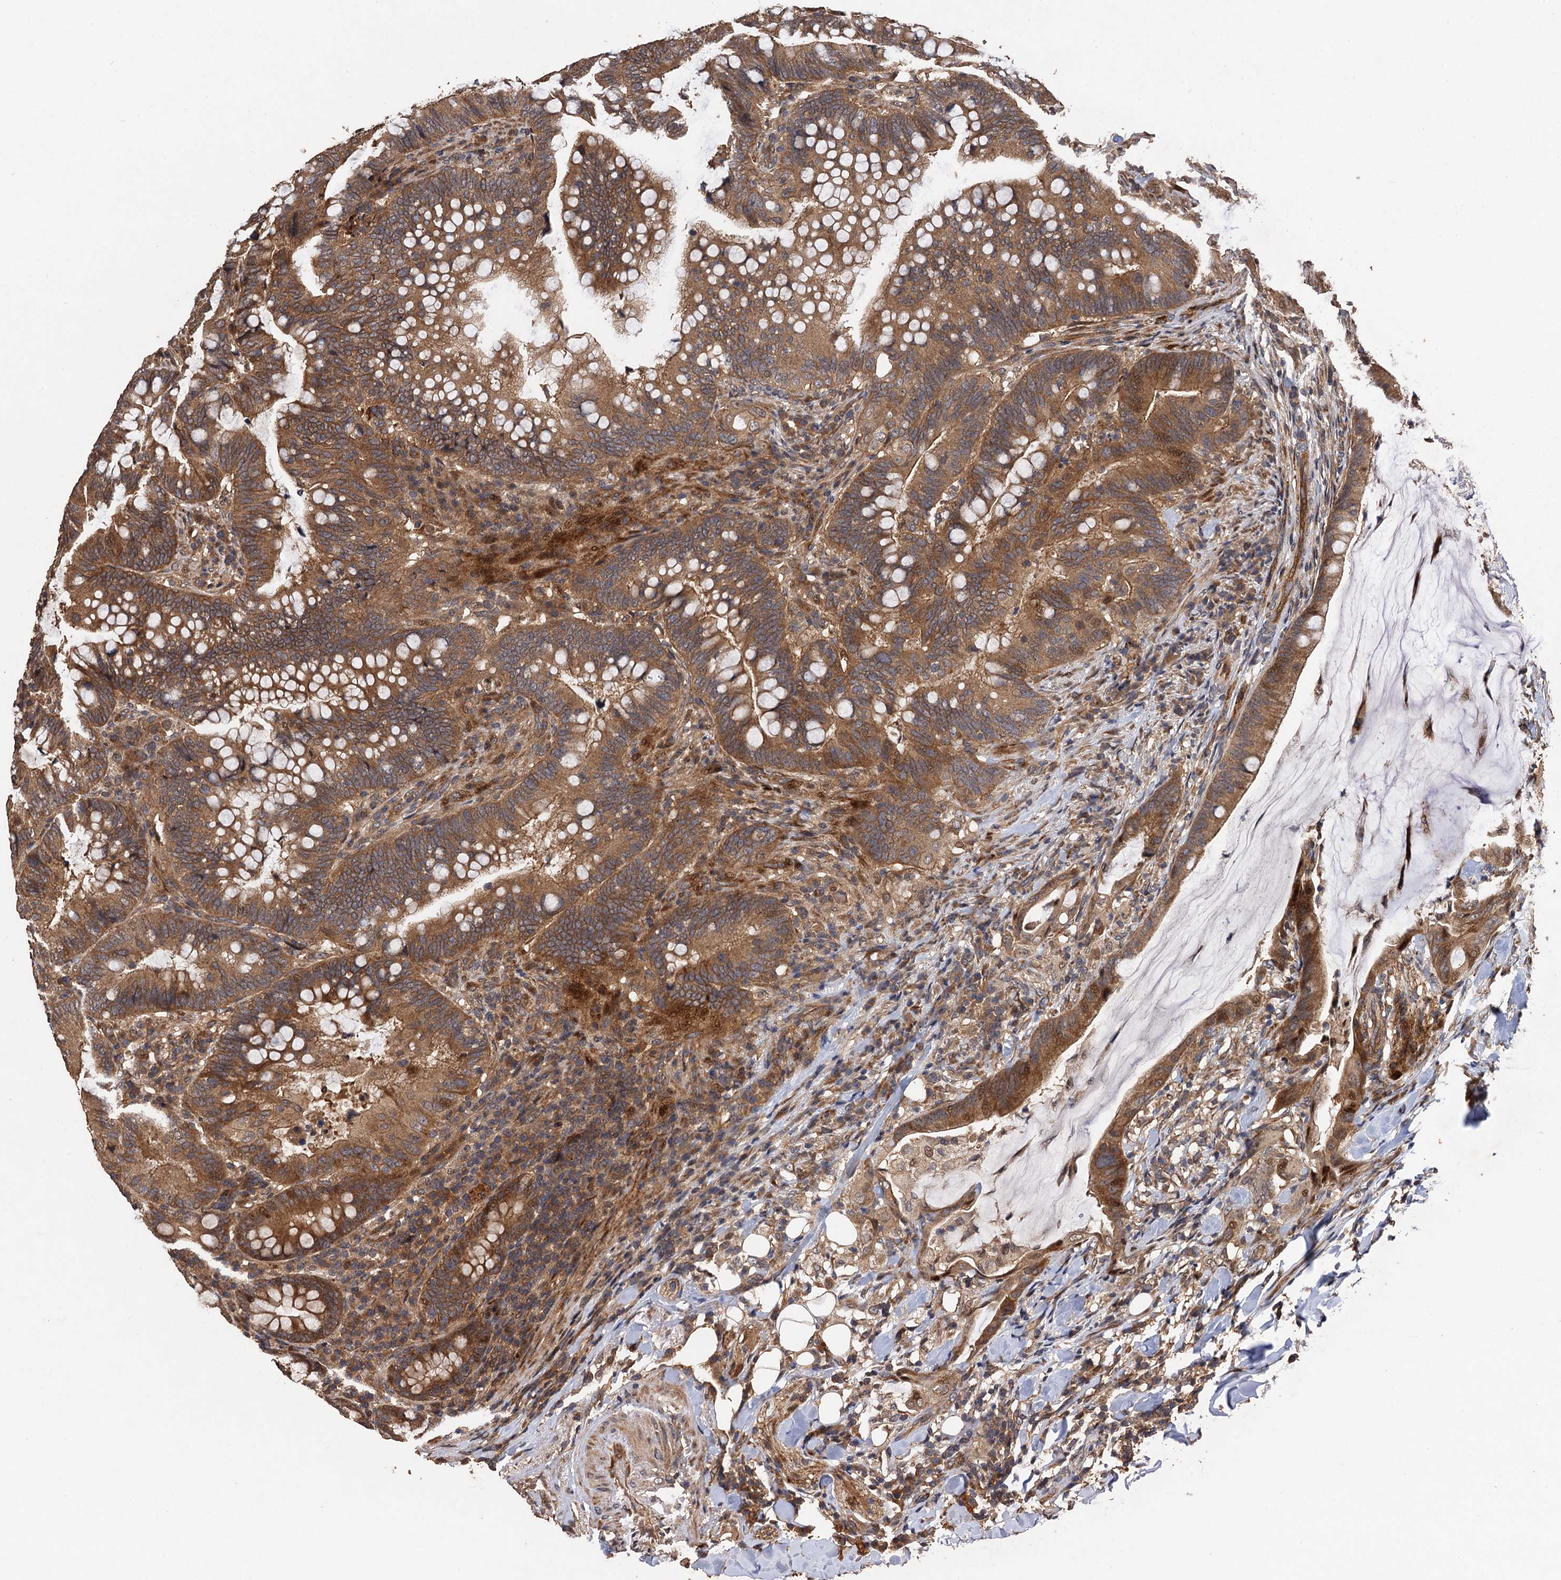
{"staining": {"intensity": "moderate", "quantity": ">75%", "location": "cytoplasmic/membranous,nuclear"}, "tissue": "colorectal cancer", "cell_type": "Tumor cells", "image_type": "cancer", "snomed": [{"axis": "morphology", "description": "Adenocarcinoma, NOS"}, {"axis": "topography", "description": "Colon"}], "caption": "Immunohistochemical staining of colorectal cancer (adenocarcinoma) shows medium levels of moderate cytoplasmic/membranous and nuclear expression in about >75% of tumor cells. (Stains: DAB in brown, nuclei in blue, Microscopy: brightfield microscopy at high magnification).", "gene": "TMEM39B", "patient": {"sex": "female", "age": 66}}